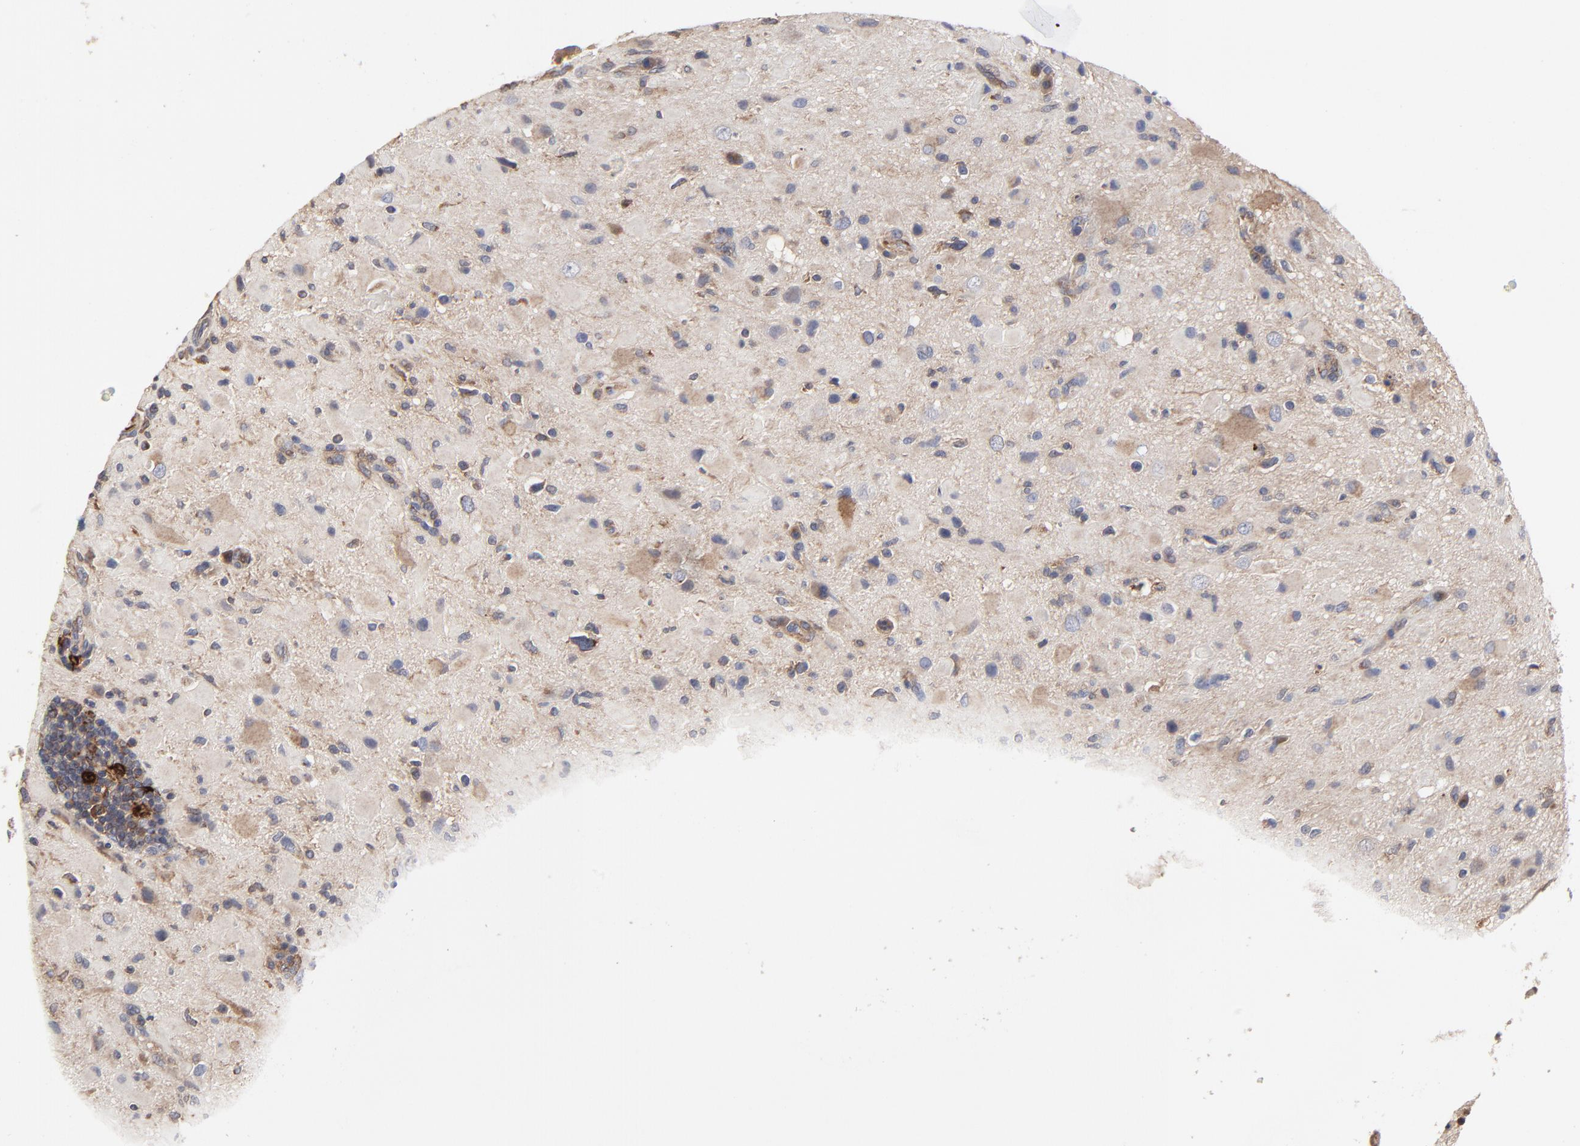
{"staining": {"intensity": "weak", "quantity": "25%-75%", "location": "cytoplasmic/membranous"}, "tissue": "glioma", "cell_type": "Tumor cells", "image_type": "cancer", "snomed": [{"axis": "morphology", "description": "Glioma, malignant, Low grade"}, {"axis": "topography", "description": "Brain"}], "caption": "This image shows IHC staining of human glioma, with low weak cytoplasmic/membranous positivity in about 25%-75% of tumor cells.", "gene": "RAB9A", "patient": {"sex": "female", "age": 32}}